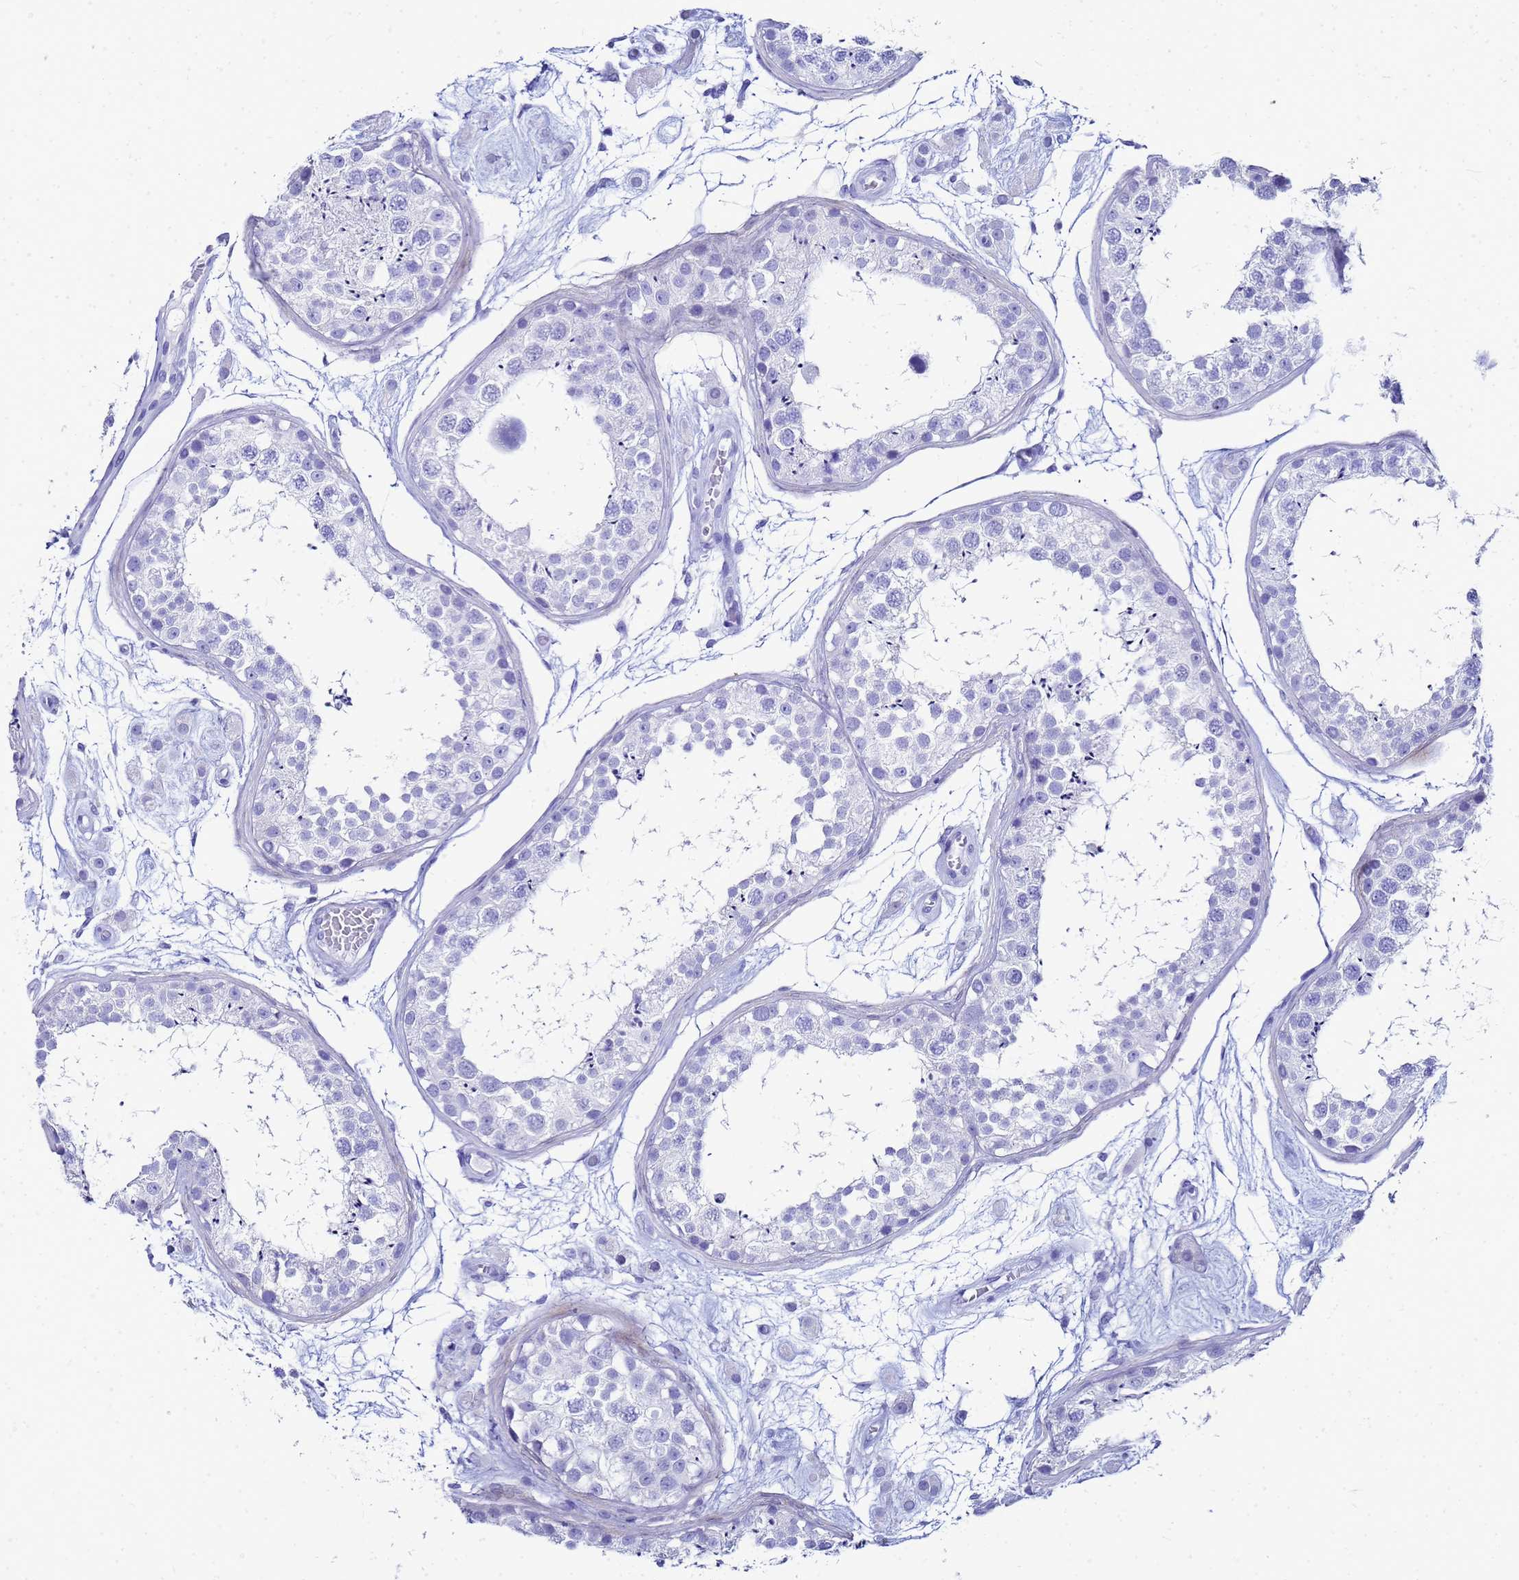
{"staining": {"intensity": "negative", "quantity": "none", "location": "none"}, "tissue": "testis", "cell_type": "Cells in seminiferous ducts", "image_type": "normal", "snomed": [{"axis": "morphology", "description": "Normal tissue, NOS"}, {"axis": "topography", "description": "Testis"}], "caption": "Immunohistochemistry (IHC) image of unremarkable testis: human testis stained with DAB shows no significant protein expression in cells in seminiferous ducts. (Brightfield microscopy of DAB (3,3'-diaminobenzidine) immunohistochemistry (IHC) at high magnification).", "gene": "CKB", "patient": {"sex": "male", "age": 25}}